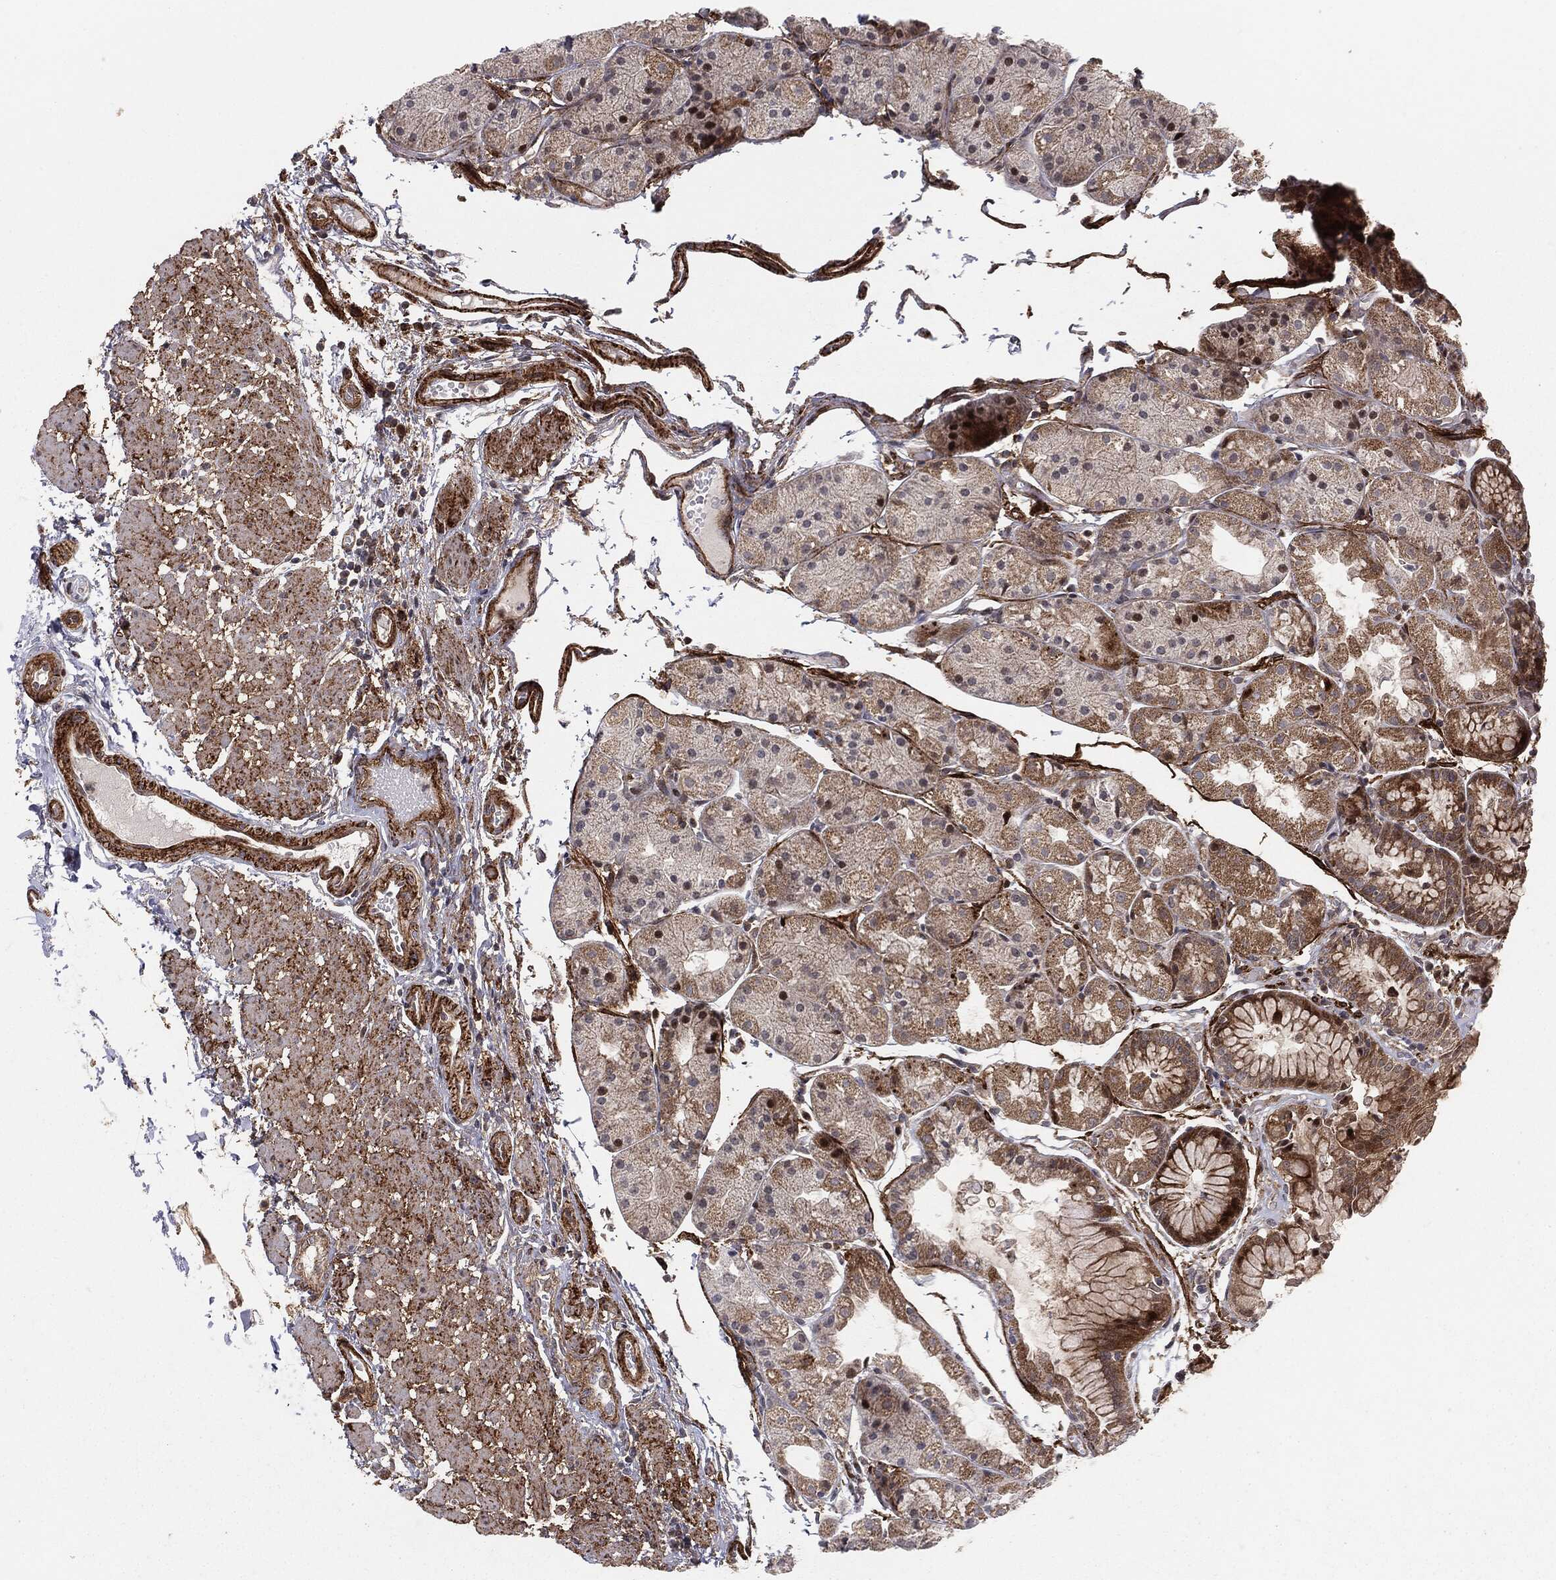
{"staining": {"intensity": "moderate", "quantity": "<25%", "location": "cytoplasmic/membranous"}, "tissue": "stomach", "cell_type": "Glandular cells", "image_type": "normal", "snomed": [{"axis": "morphology", "description": "Normal tissue, NOS"}, {"axis": "topography", "description": "Stomach, upper"}], "caption": "Moderate cytoplasmic/membranous expression for a protein is present in about <25% of glandular cells of benign stomach using IHC.", "gene": "PTEN", "patient": {"sex": "male", "age": 72}}